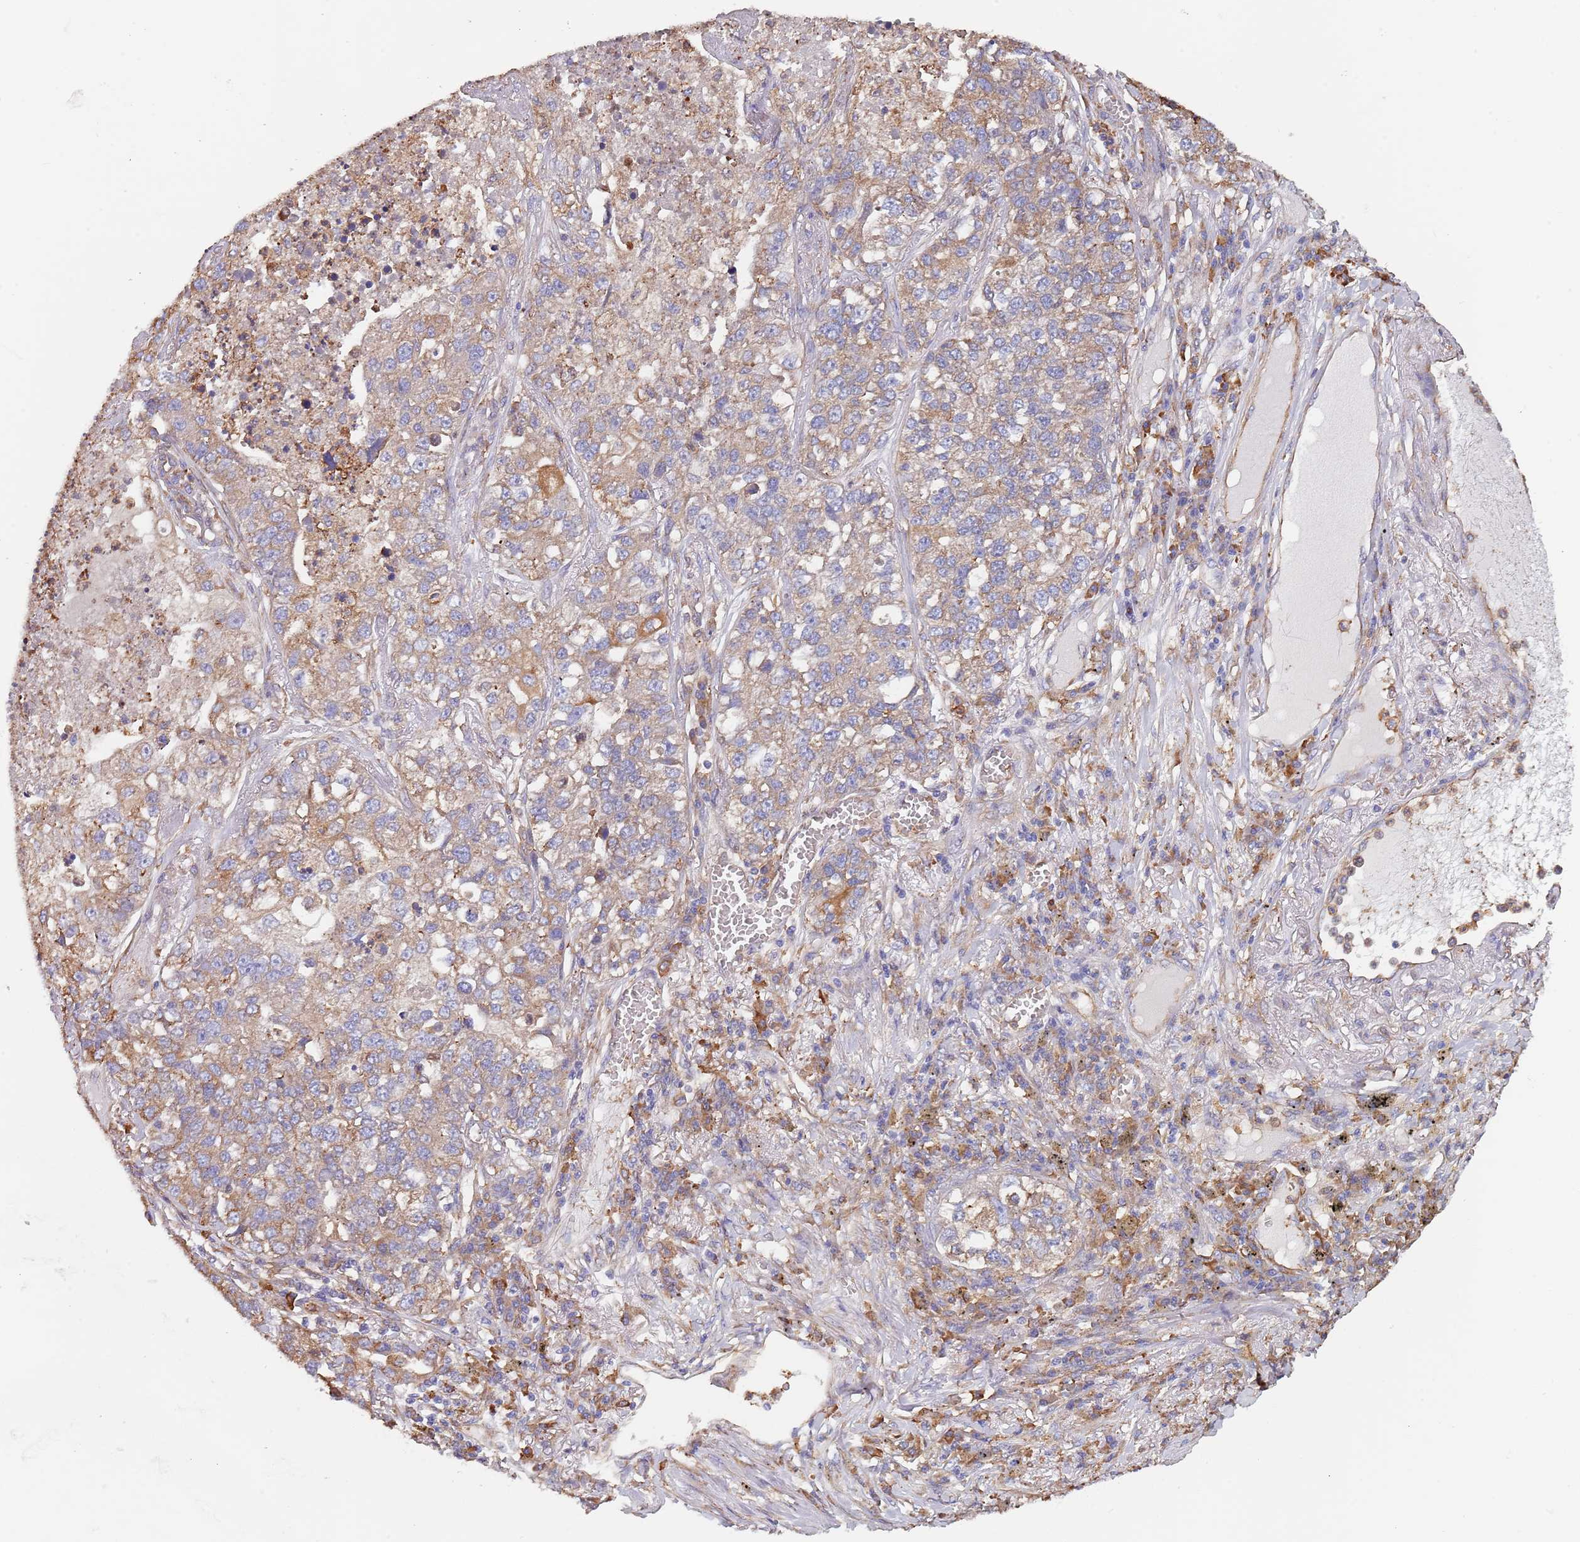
{"staining": {"intensity": "weak", "quantity": "25%-75%", "location": "cytoplasmic/membranous"}, "tissue": "lung cancer", "cell_type": "Tumor cells", "image_type": "cancer", "snomed": [{"axis": "morphology", "description": "Adenocarcinoma, NOS"}, {"axis": "topography", "description": "Lung"}], "caption": "Immunohistochemical staining of human adenocarcinoma (lung) shows low levels of weak cytoplasmic/membranous protein positivity in about 25%-75% of tumor cells.", "gene": "DCUN1D3", "patient": {"sex": "male", "age": 49}}